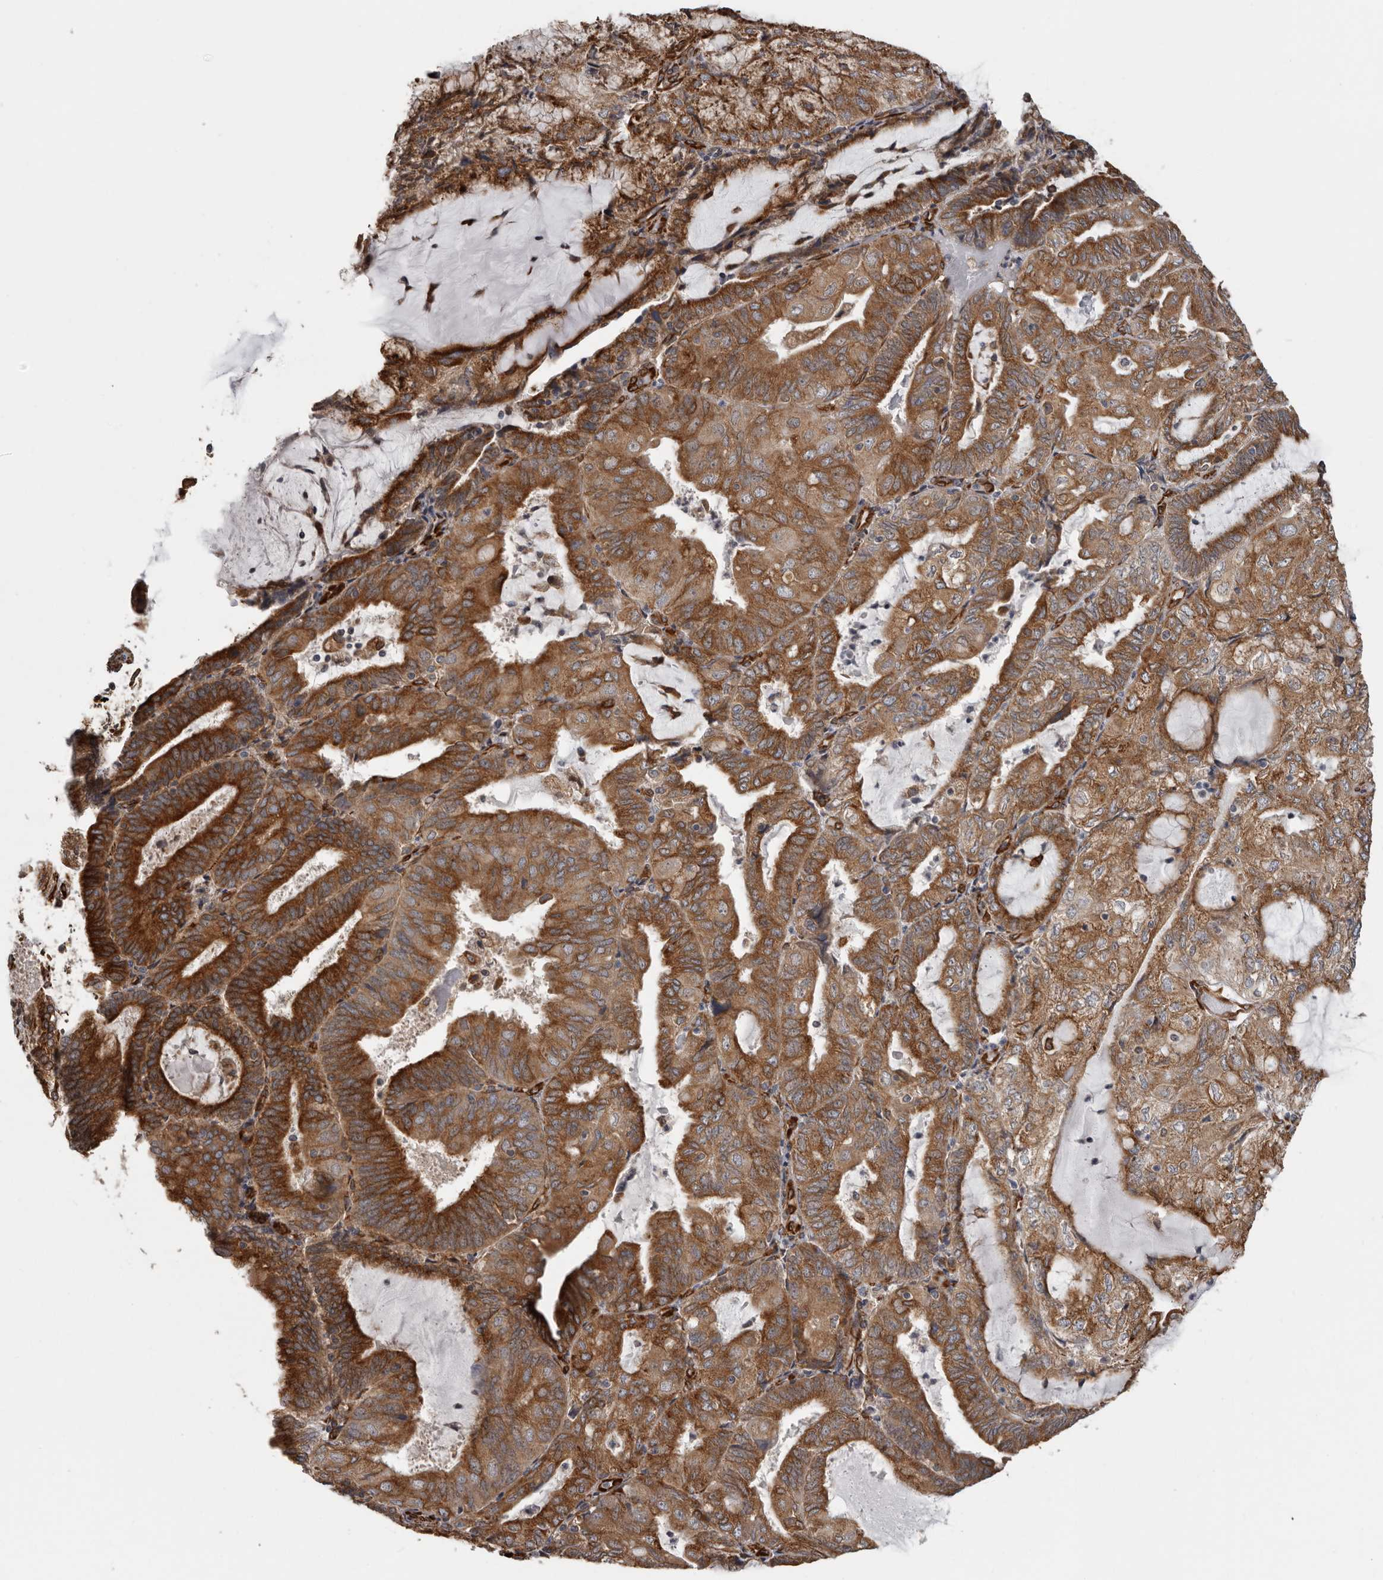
{"staining": {"intensity": "strong", "quantity": ">75%", "location": "cytoplasmic/membranous"}, "tissue": "endometrial cancer", "cell_type": "Tumor cells", "image_type": "cancer", "snomed": [{"axis": "morphology", "description": "Adenocarcinoma, NOS"}, {"axis": "topography", "description": "Endometrium"}], "caption": "Protein expression analysis of endometrial cancer displays strong cytoplasmic/membranous expression in approximately >75% of tumor cells. Using DAB (3,3'-diaminobenzidine) (brown) and hematoxylin (blue) stains, captured at high magnification using brightfield microscopy.", "gene": "CEP350", "patient": {"sex": "female", "age": 81}}